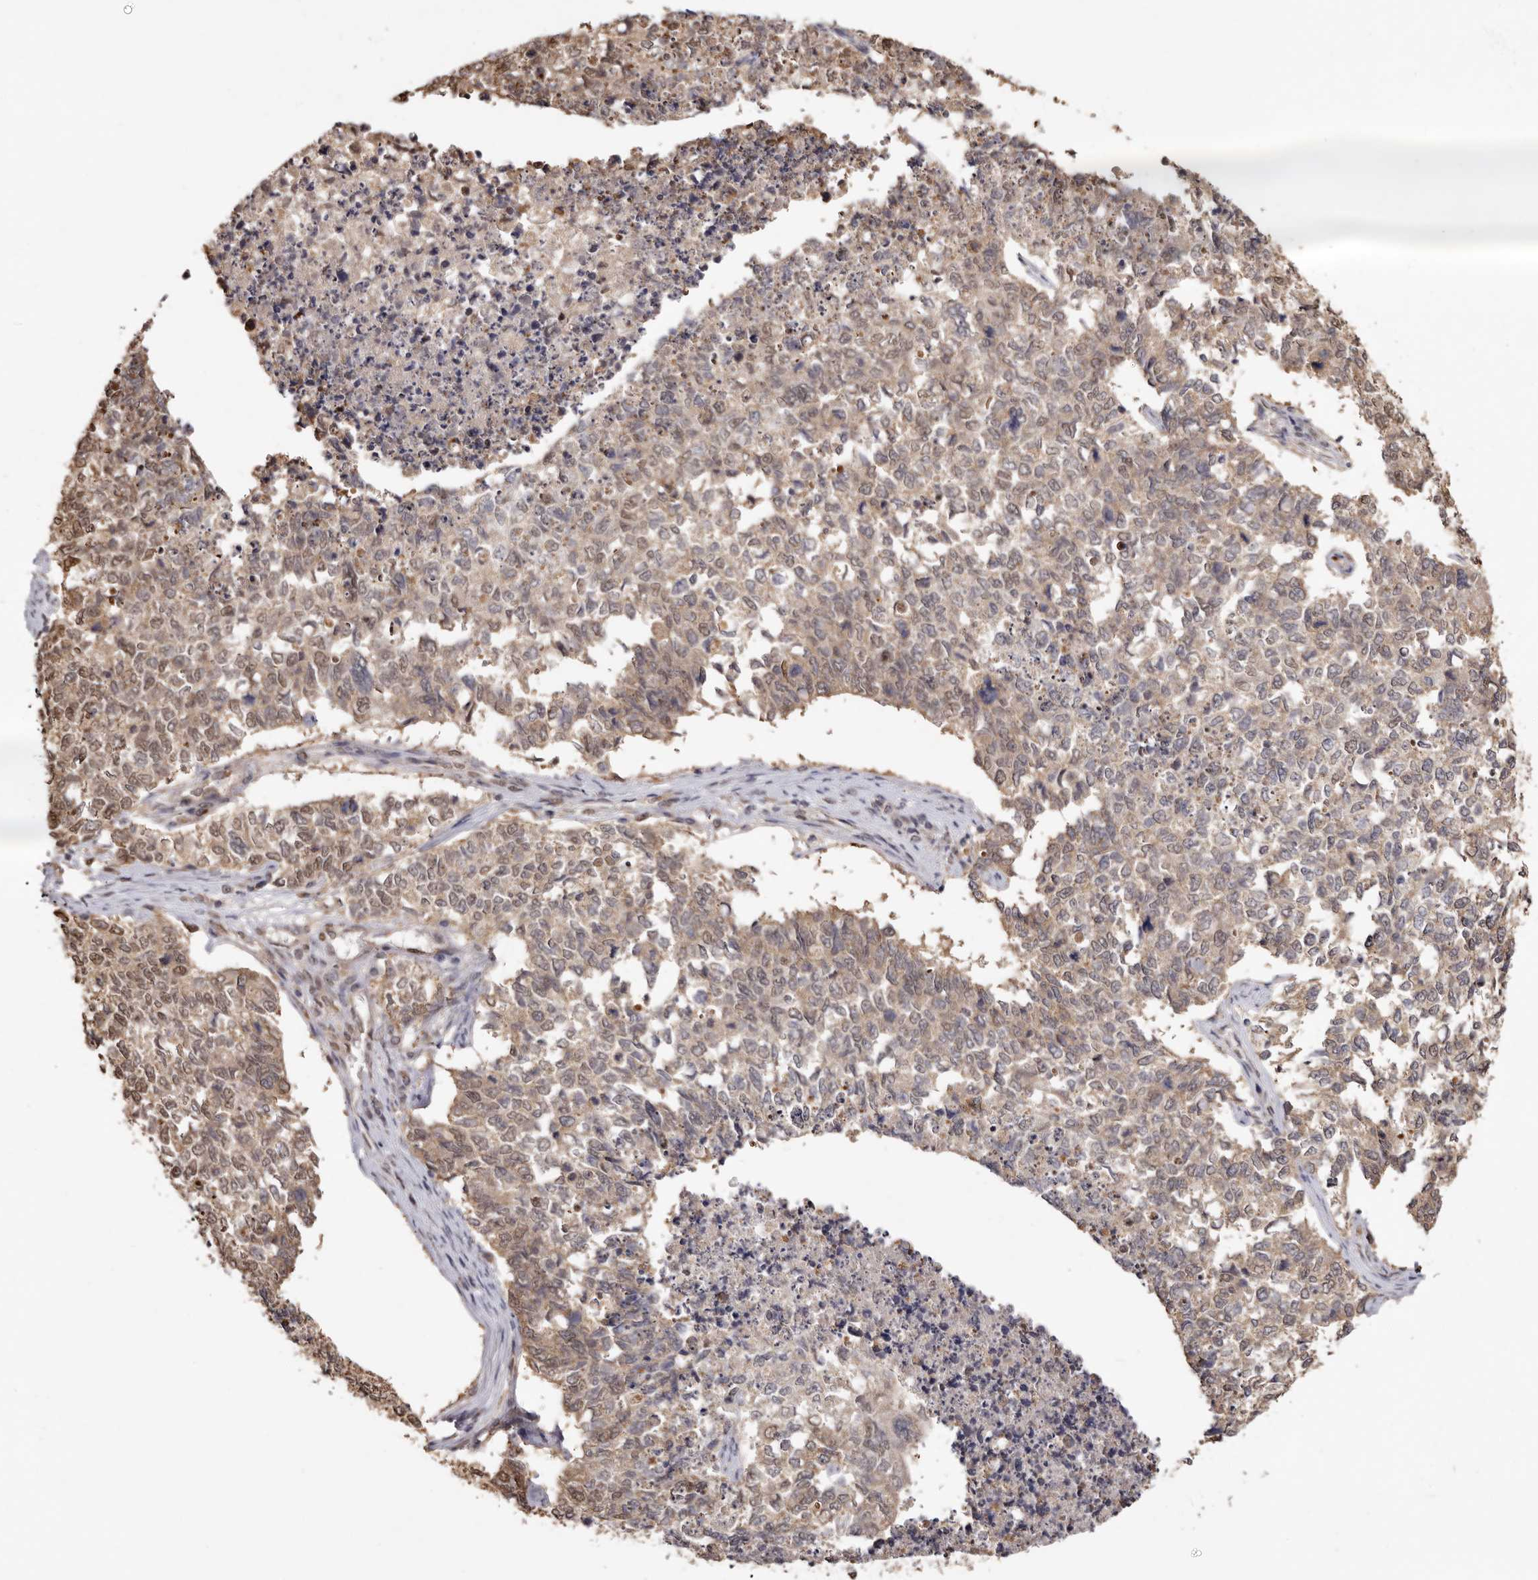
{"staining": {"intensity": "moderate", "quantity": ">75%", "location": "cytoplasmic/membranous,nuclear"}, "tissue": "cervical cancer", "cell_type": "Tumor cells", "image_type": "cancer", "snomed": [{"axis": "morphology", "description": "Squamous cell carcinoma, NOS"}, {"axis": "topography", "description": "Cervix"}], "caption": "An immunohistochemistry (IHC) micrograph of tumor tissue is shown. Protein staining in brown shows moderate cytoplasmic/membranous and nuclear positivity in cervical cancer (squamous cell carcinoma) within tumor cells.", "gene": "NOTCH1", "patient": {"sex": "female", "age": 63}}